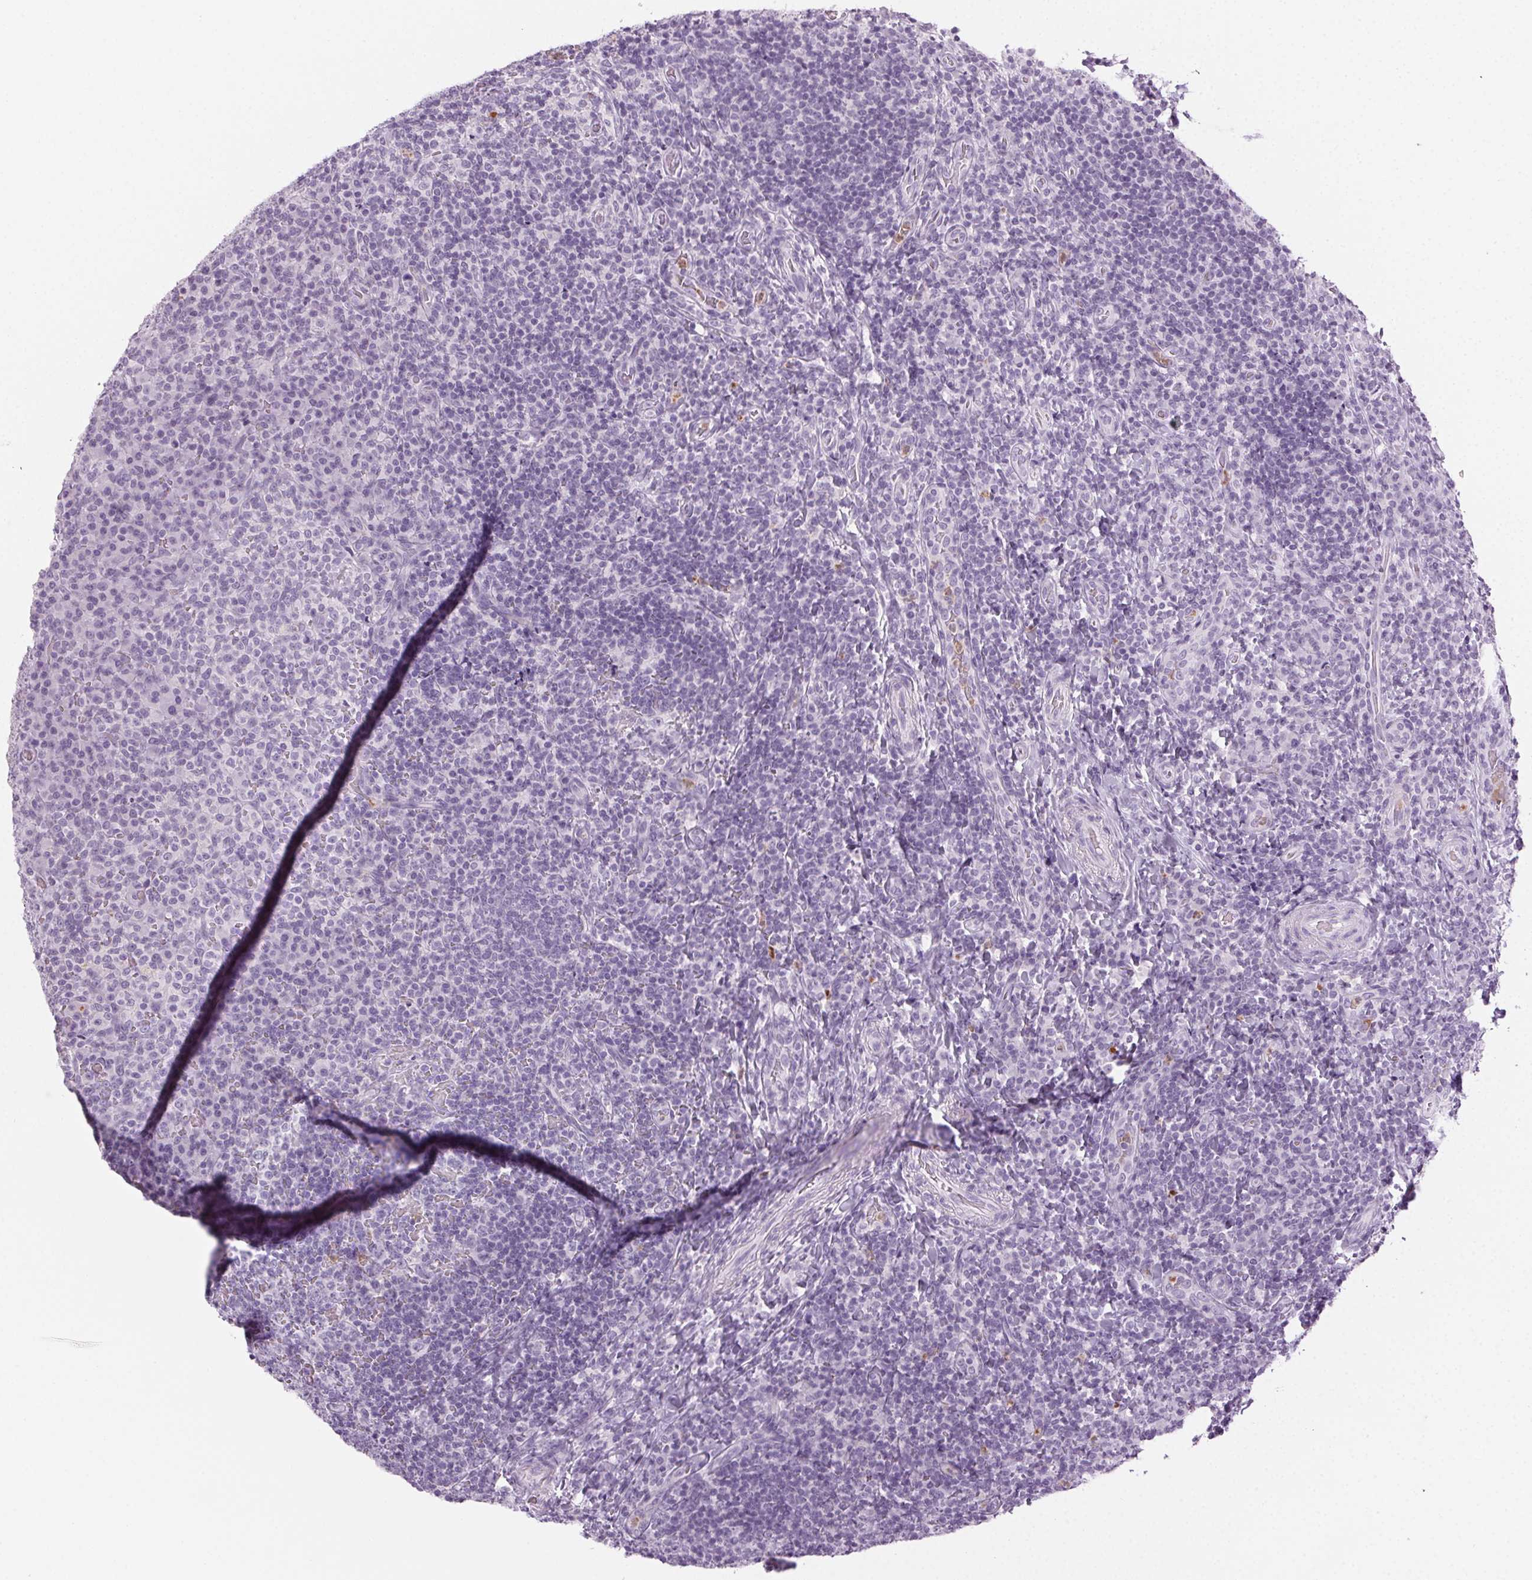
{"staining": {"intensity": "negative", "quantity": "none", "location": "none"}, "tissue": "tonsil", "cell_type": "Germinal center cells", "image_type": "normal", "snomed": [{"axis": "morphology", "description": "Normal tissue, NOS"}, {"axis": "topography", "description": "Tonsil"}], "caption": "High power microscopy histopathology image of an immunohistochemistry photomicrograph of normal tonsil, revealing no significant positivity in germinal center cells.", "gene": "MPO", "patient": {"sex": "male", "age": 17}}